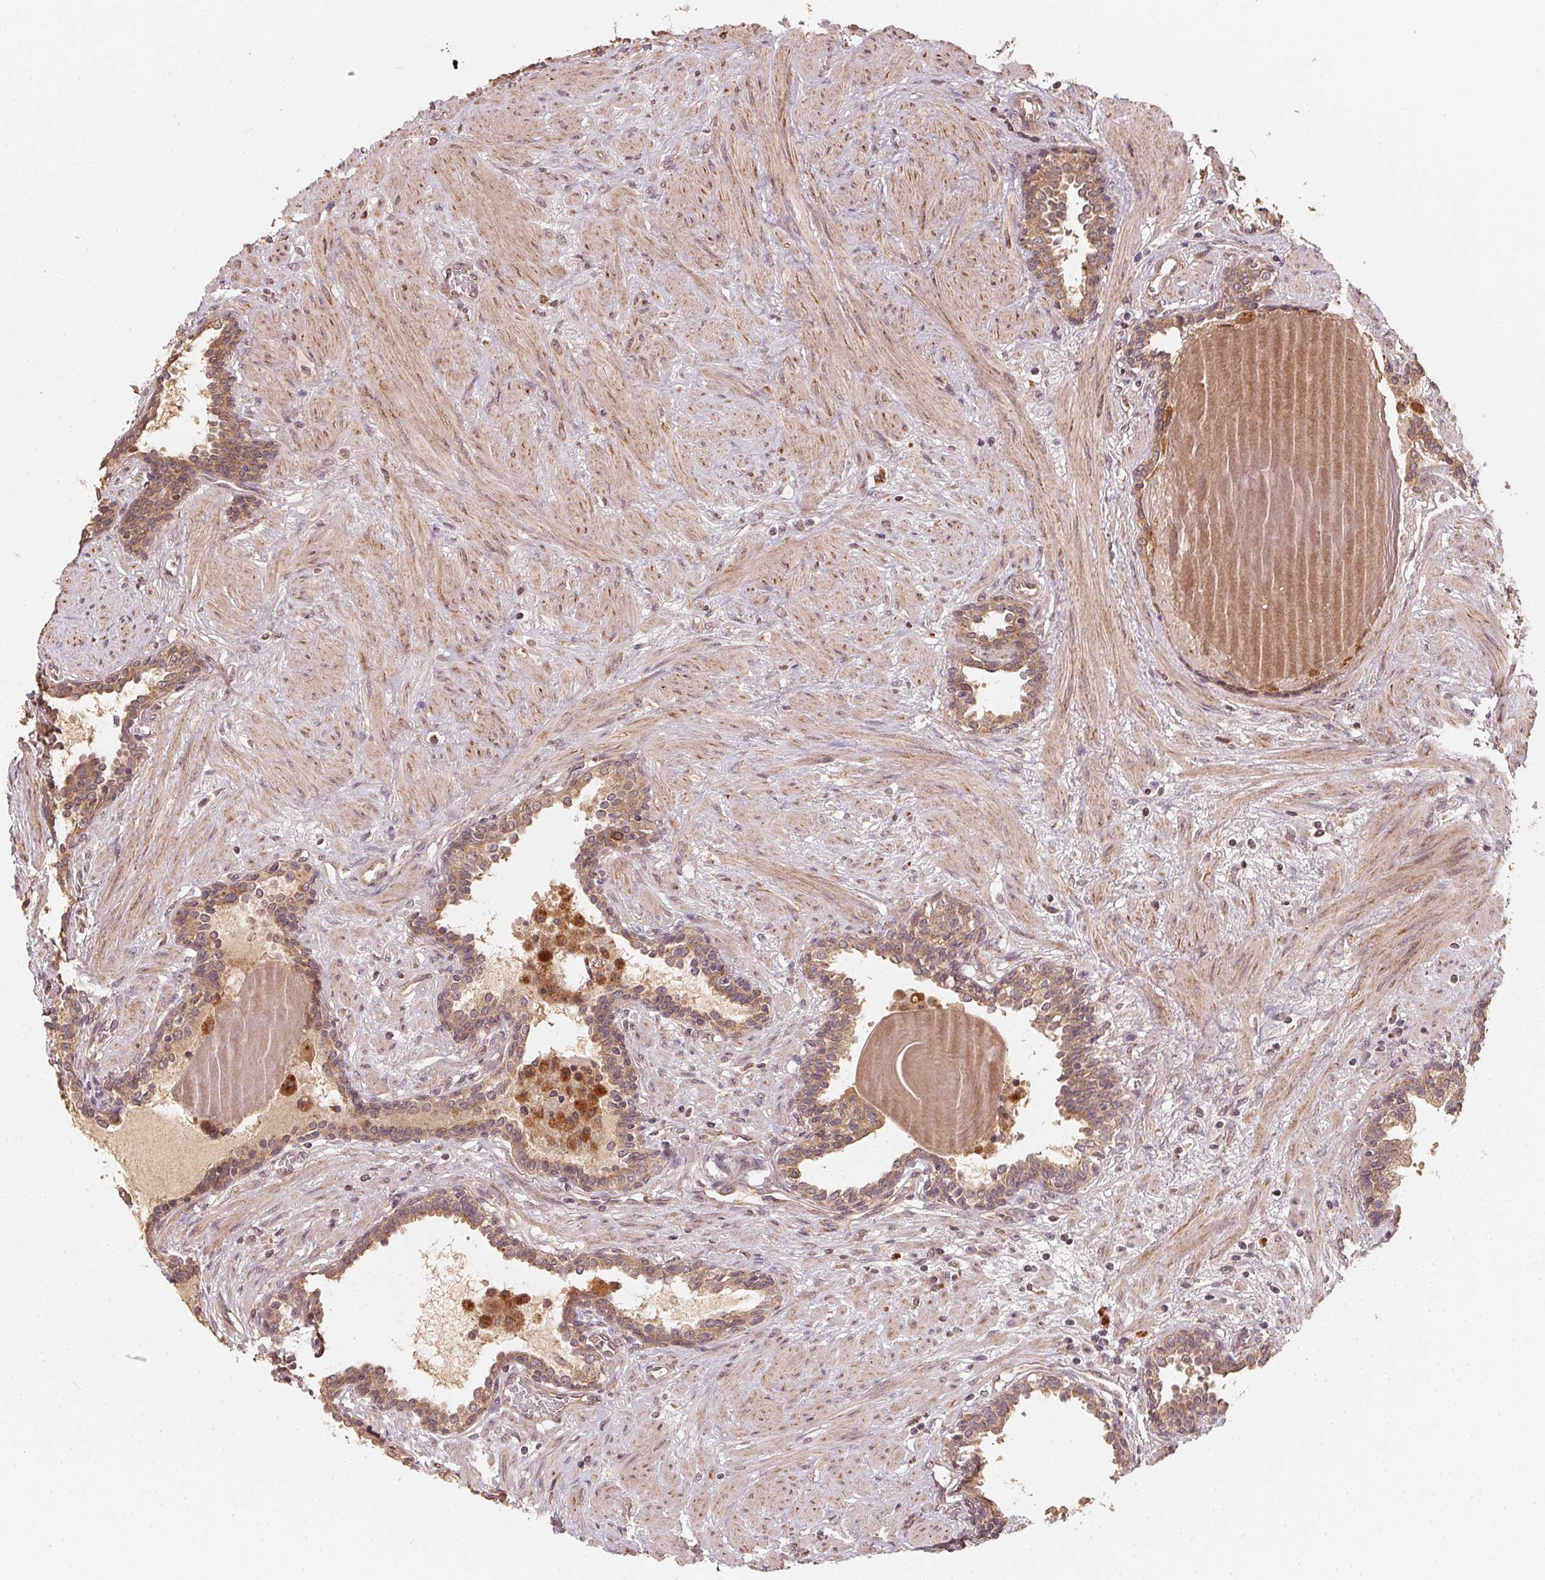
{"staining": {"intensity": "moderate", "quantity": ">75%", "location": "cytoplasmic/membranous"}, "tissue": "prostate", "cell_type": "Glandular cells", "image_type": "normal", "snomed": [{"axis": "morphology", "description": "Normal tissue, NOS"}, {"axis": "topography", "description": "Prostate"}], "caption": "Brown immunohistochemical staining in unremarkable prostate displays moderate cytoplasmic/membranous staining in approximately >75% of glandular cells. Using DAB (3,3'-diaminobenzidine) (brown) and hematoxylin (blue) stains, captured at high magnification using brightfield microscopy.", "gene": "WBP2", "patient": {"sex": "male", "age": 55}}